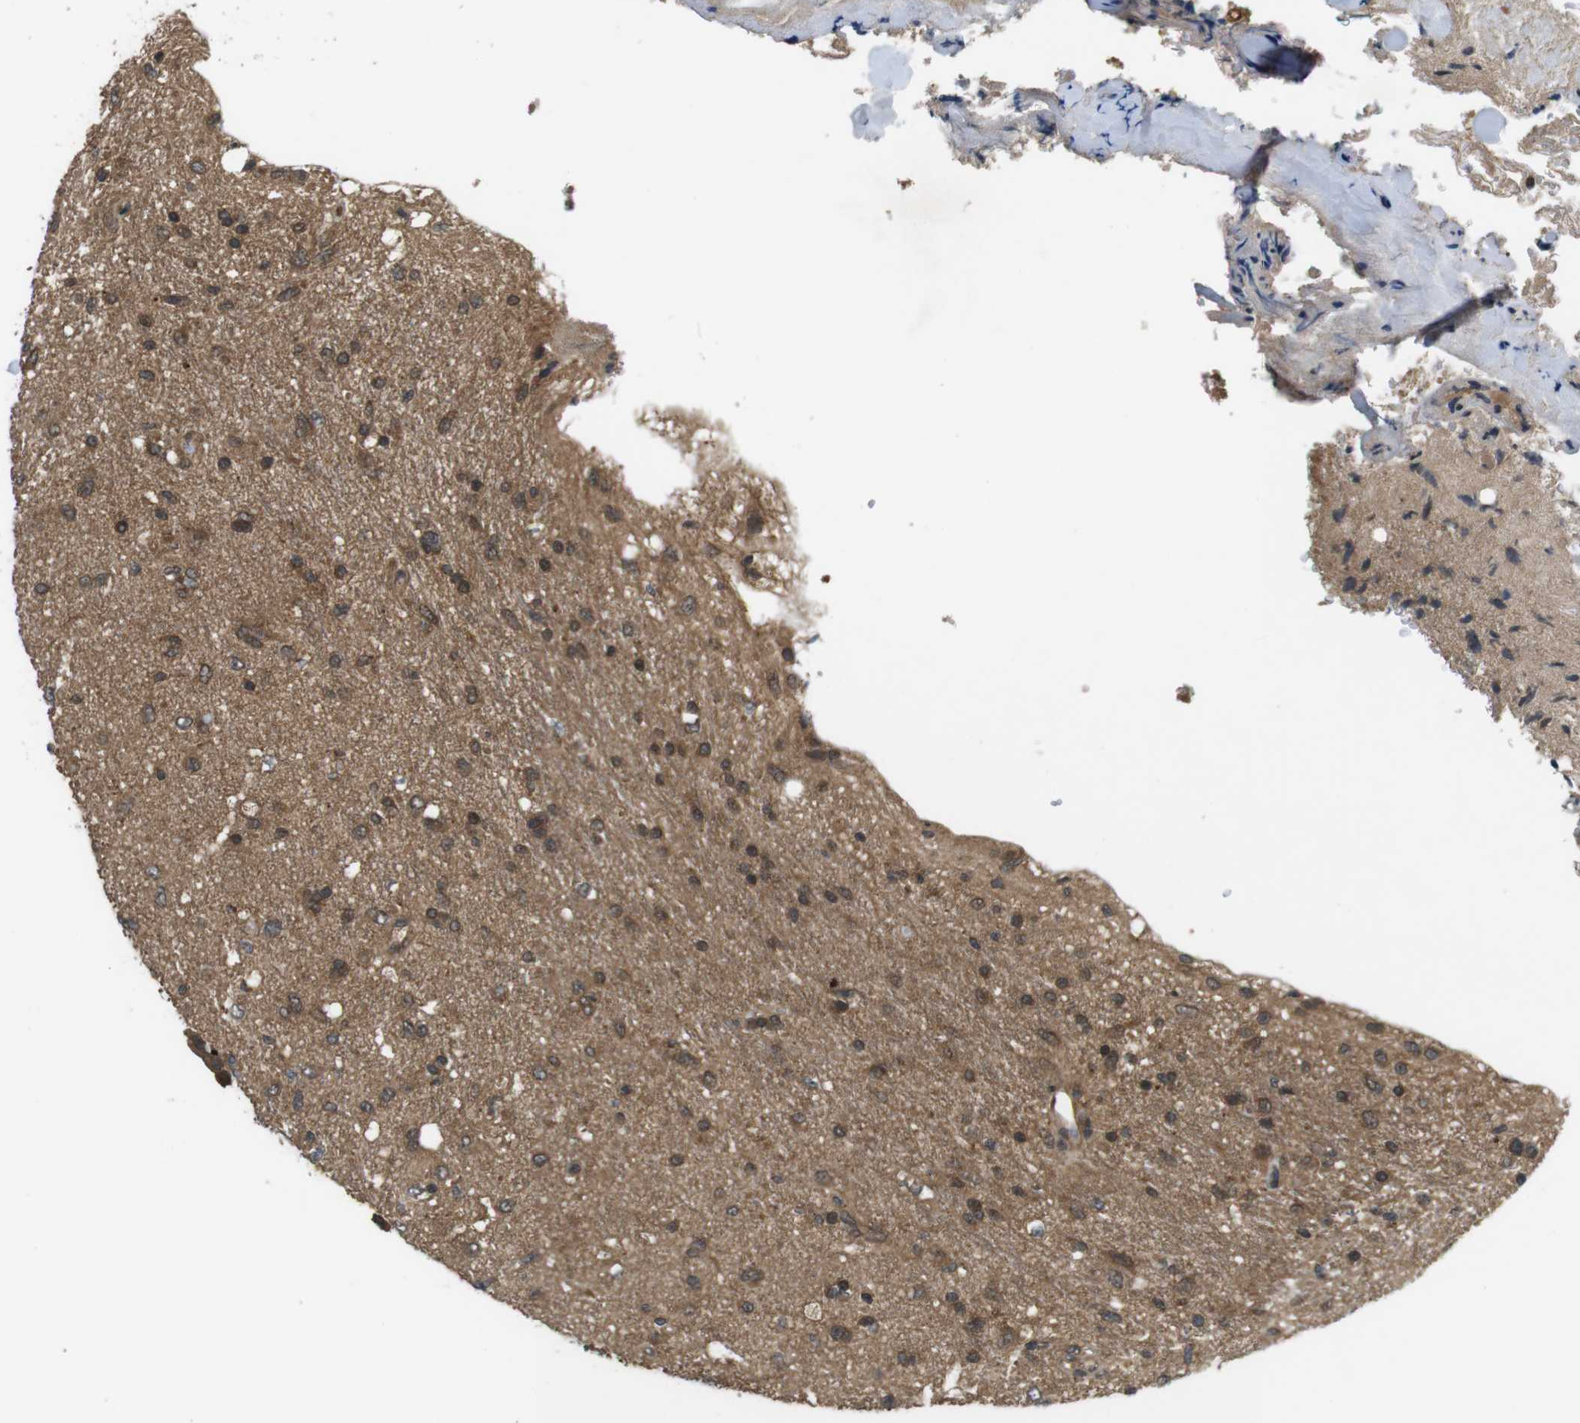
{"staining": {"intensity": "moderate", "quantity": ">75%", "location": "cytoplasmic/membranous"}, "tissue": "glioma", "cell_type": "Tumor cells", "image_type": "cancer", "snomed": [{"axis": "morphology", "description": "Glioma, malignant, Low grade"}, {"axis": "topography", "description": "Brain"}], "caption": "Protein expression analysis of human glioma reveals moderate cytoplasmic/membranous expression in approximately >75% of tumor cells.", "gene": "NFKBIE", "patient": {"sex": "male", "age": 77}}